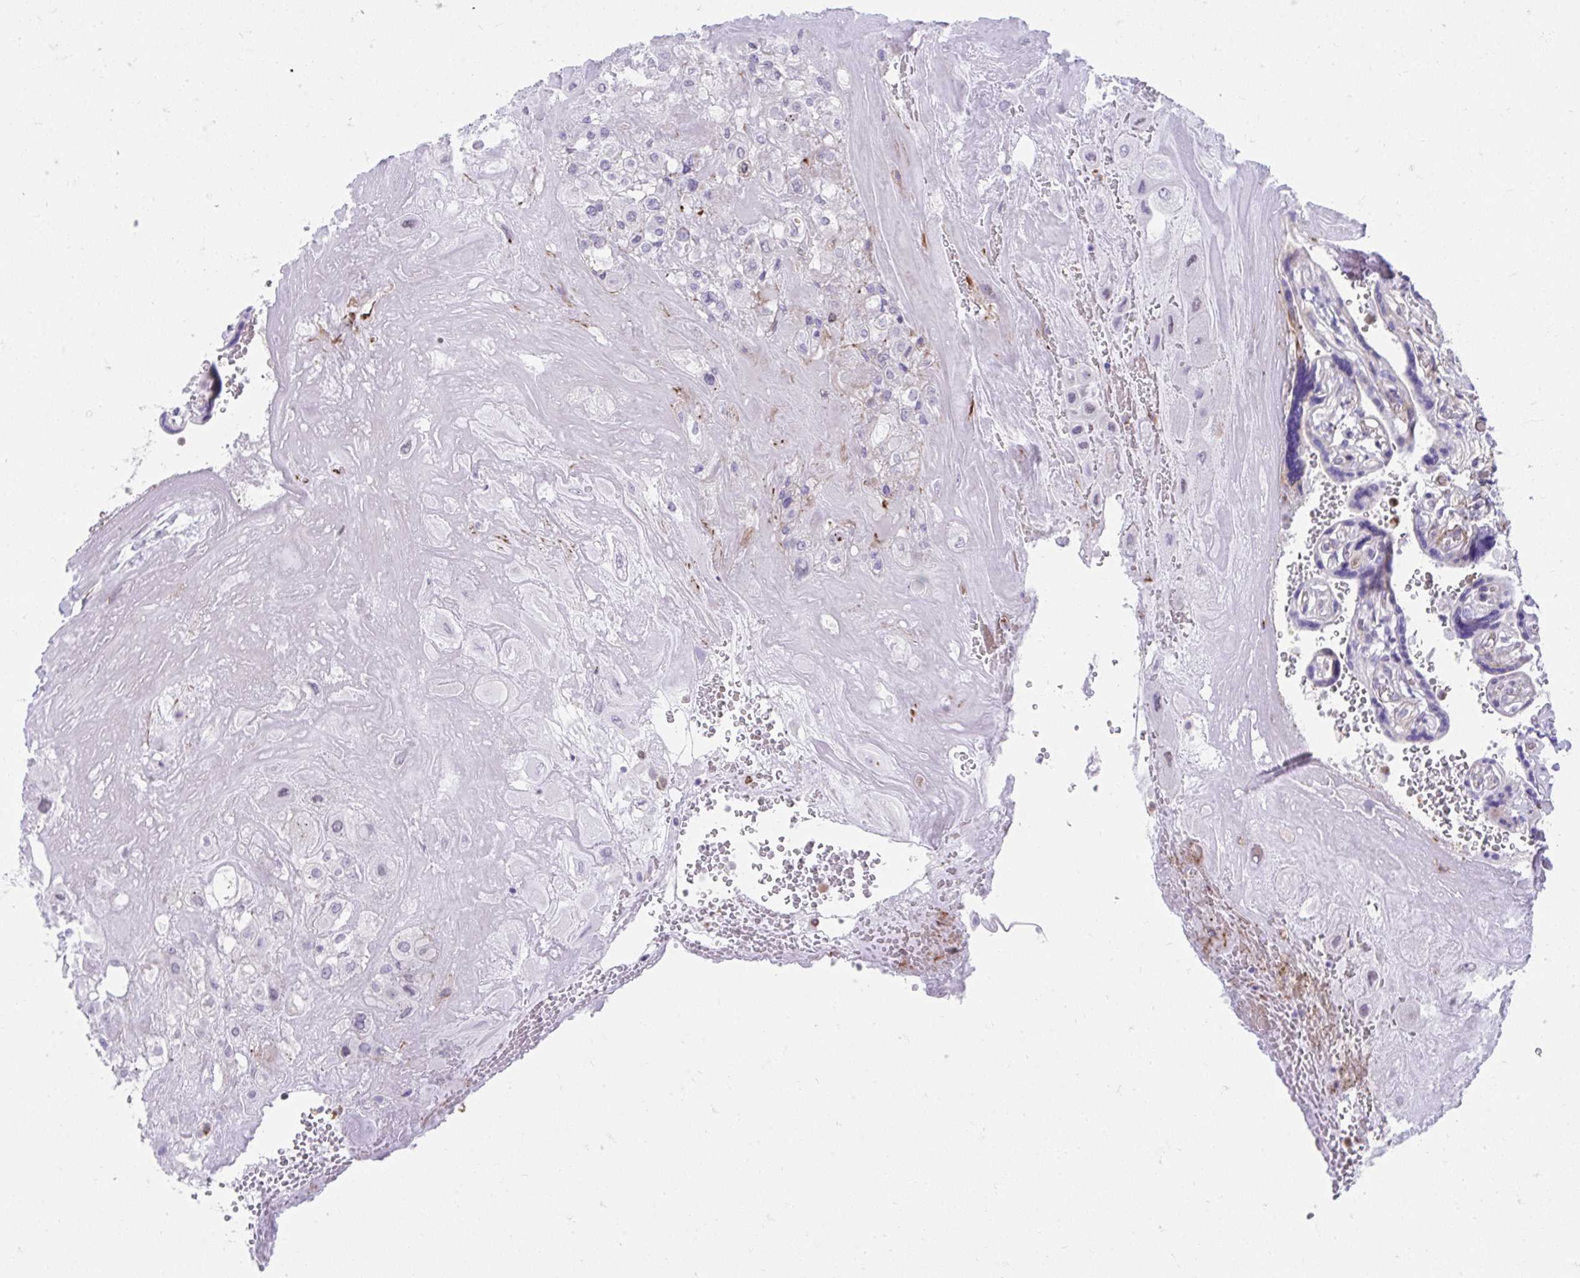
{"staining": {"intensity": "negative", "quantity": "none", "location": "none"}, "tissue": "placenta", "cell_type": "Decidual cells", "image_type": "normal", "snomed": [{"axis": "morphology", "description": "Normal tissue, NOS"}, {"axis": "topography", "description": "Placenta"}], "caption": "High power microscopy histopathology image of an immunohistochemistry (IHC) micrograph of normal placenta, revealing no significant expression in decidual cells. (Brightfield microscopy of DAB immunohistochemistry (IHC) at high magnification).", "gene": "CSTB", "patient": {"sex": "female", "age": 32}}